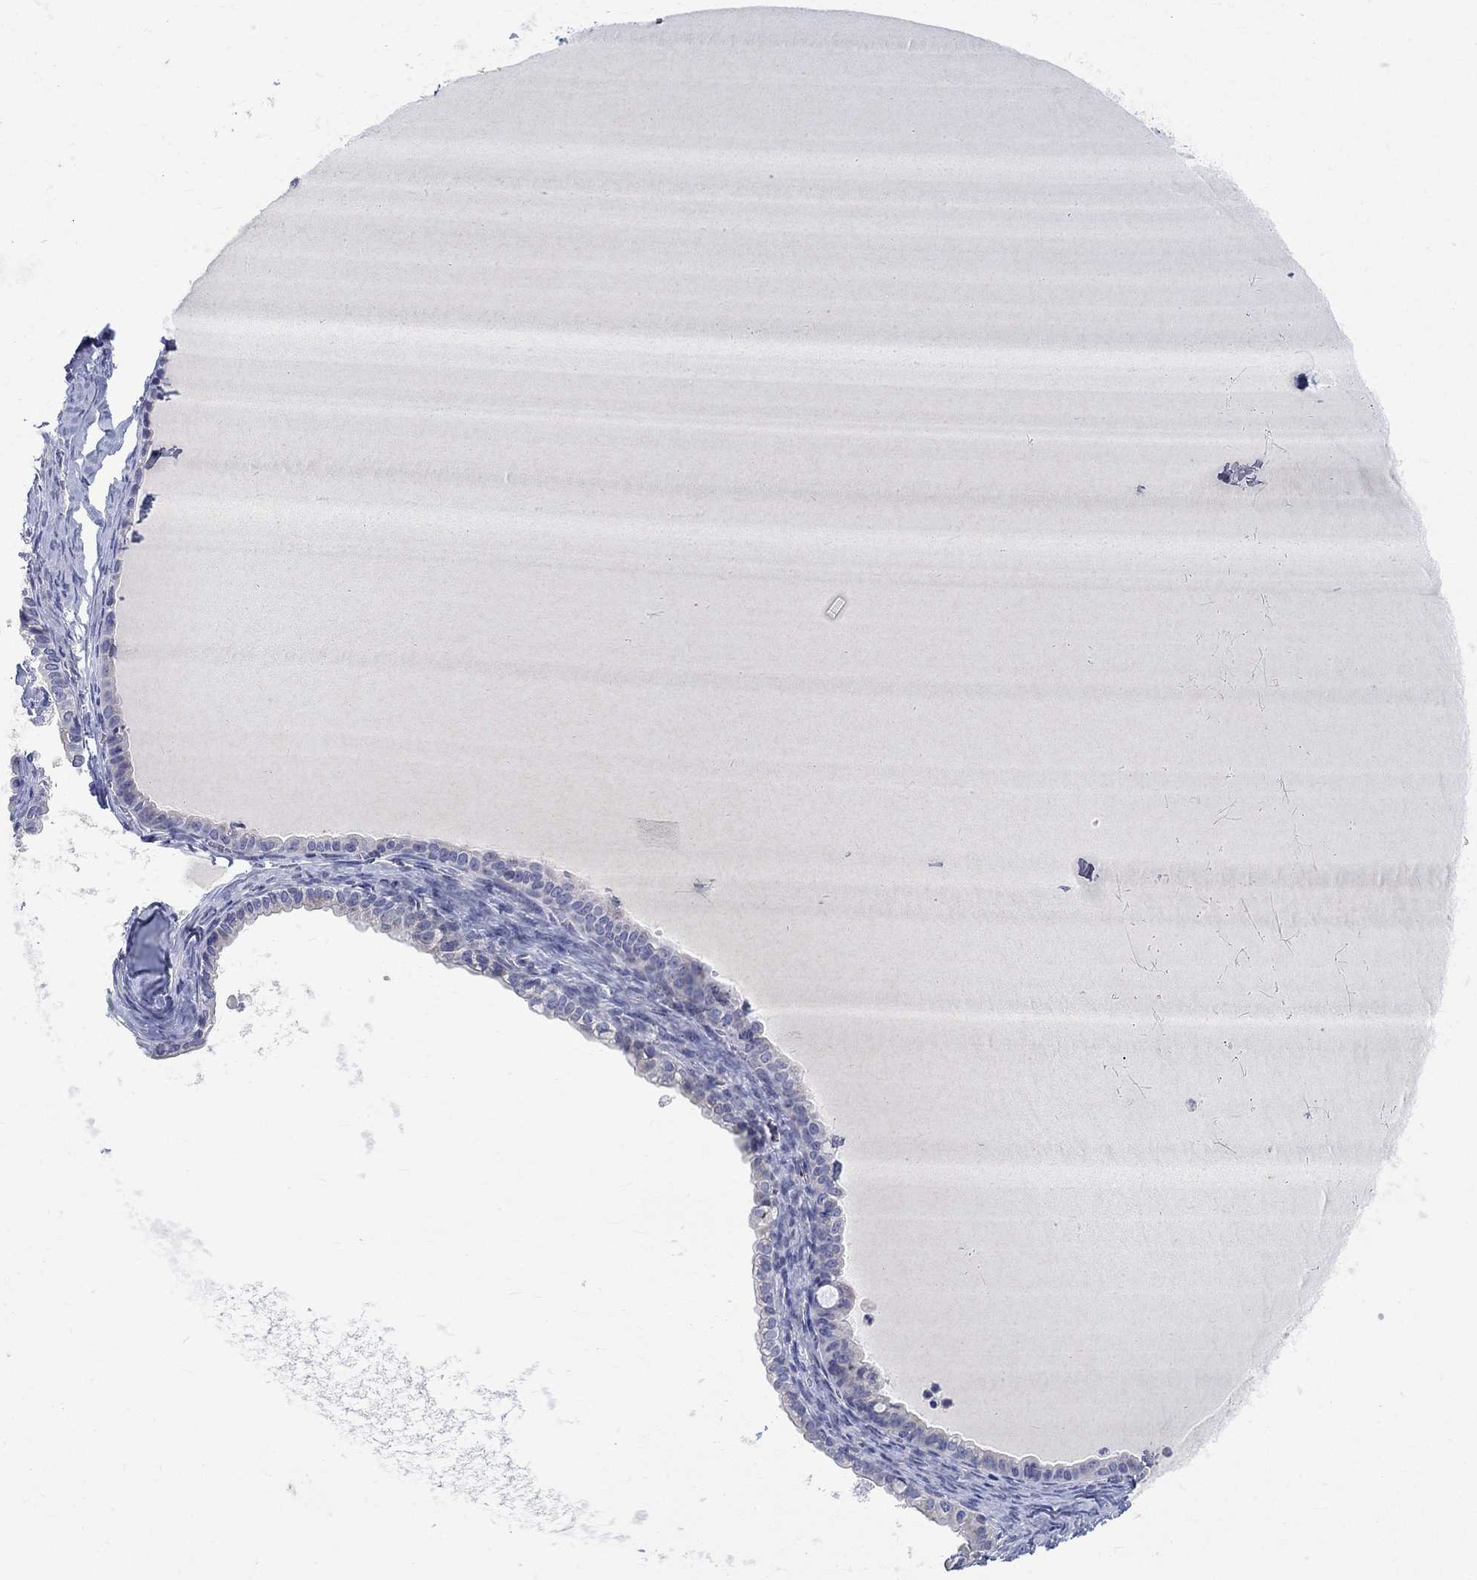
{"staining": {"intensity": "negative", "quantity": "none", "location": "none"}, "tissue": "ovarian cancer", "cell_type": "Tumor cells", "image_type": "cancer", "snomed": [{"axis": "morphology", "description": "Cystadenocarcinoma, mucinous, NOS"}, {"axis": "topography", "description": "Ovary"}], "caption": "Immunohistochemistry image of human ovarian cancer stained for a protein (brown), which reveals no staining in tumor cells. (DAB (3,3'-diaminobenzidine) immunohistochemistry (IHC) visualized using brightfield microscopy, high magnification).", "gene": "NAV3", "patient": {"sex": "female", "age": 63}}